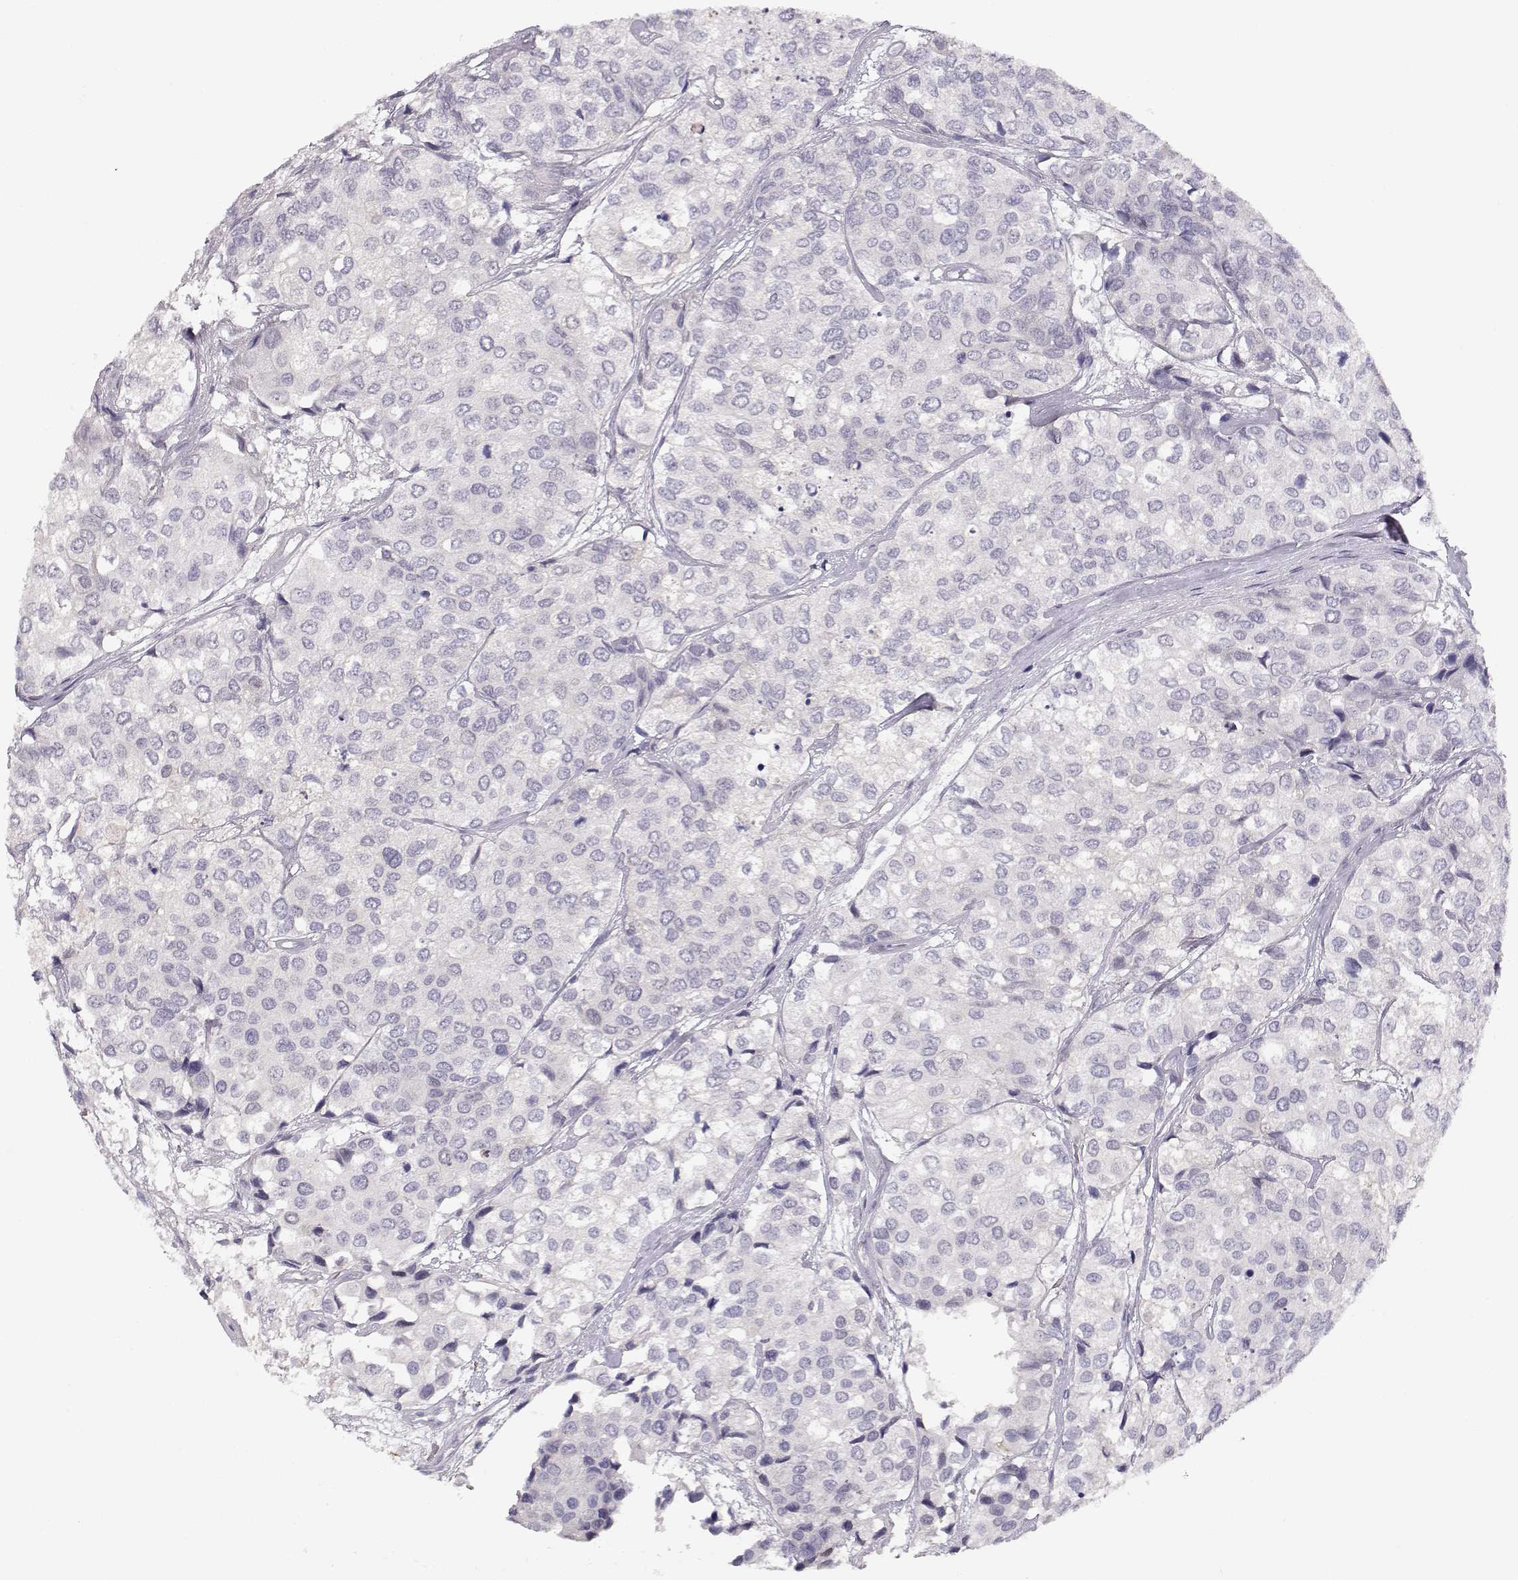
{"staining": {"intensity": "negative", "quantity": "none", "location": "none"}, "tissue": "urothelial cancer", "cell_type": "Tumor cells", "image_type": "cancer", "snomed": [{"axis": "morphology", "description": "Urothelial carcinoma, High grade"}, {"axis": "topography", "description": "Urinary bladder"}], "caption": "Human urothelial cancer stained for a protein using IHC demonstrates no expression in tumor cells.", "gene": "TTC26", "patient": {"sex": "male", "age": 73}}